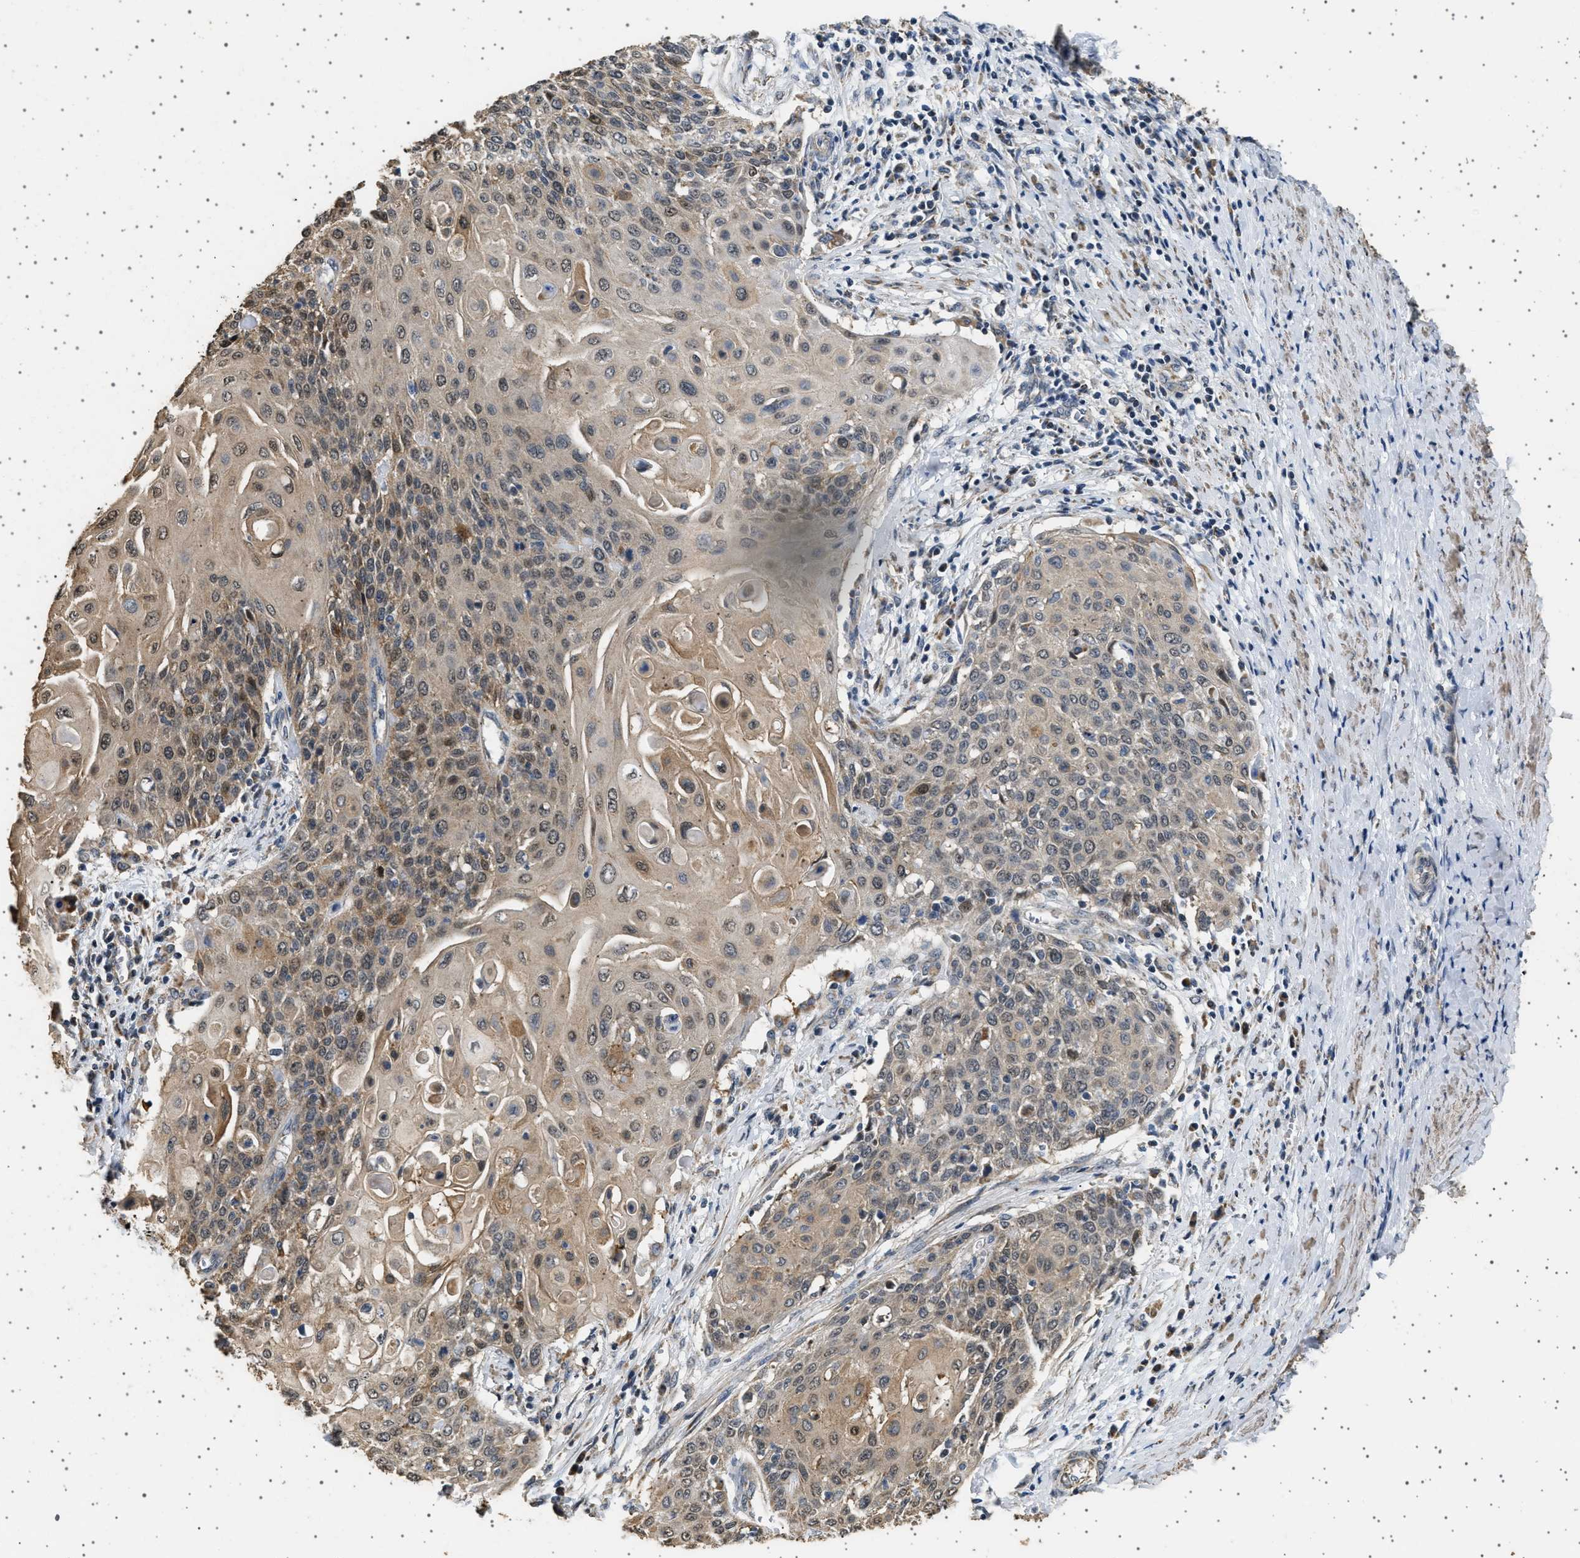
{"staining": {"intensity": "weak", "quantity": ">75%", "location": "cytoplasmic/membranous,nuclear"}, "tissue": "cervical cancer", "cell_type": "Tumor cells", "image_type": "cancer", "snomed": [{"axis": "morphology", "description": "Squamous cell carcinoma, NOS"}, {"axis": "topography", "description": "Cervix"}], "caption": "Protein expression analysis of squamous cell carcinoma (cervical) demonstrates weak cytoplasmic/membranous and nuclear positivity in approximately >75% of tumor cells.", "gene": "KCNA4", "patient": {"sex": "female", "age": 39}}